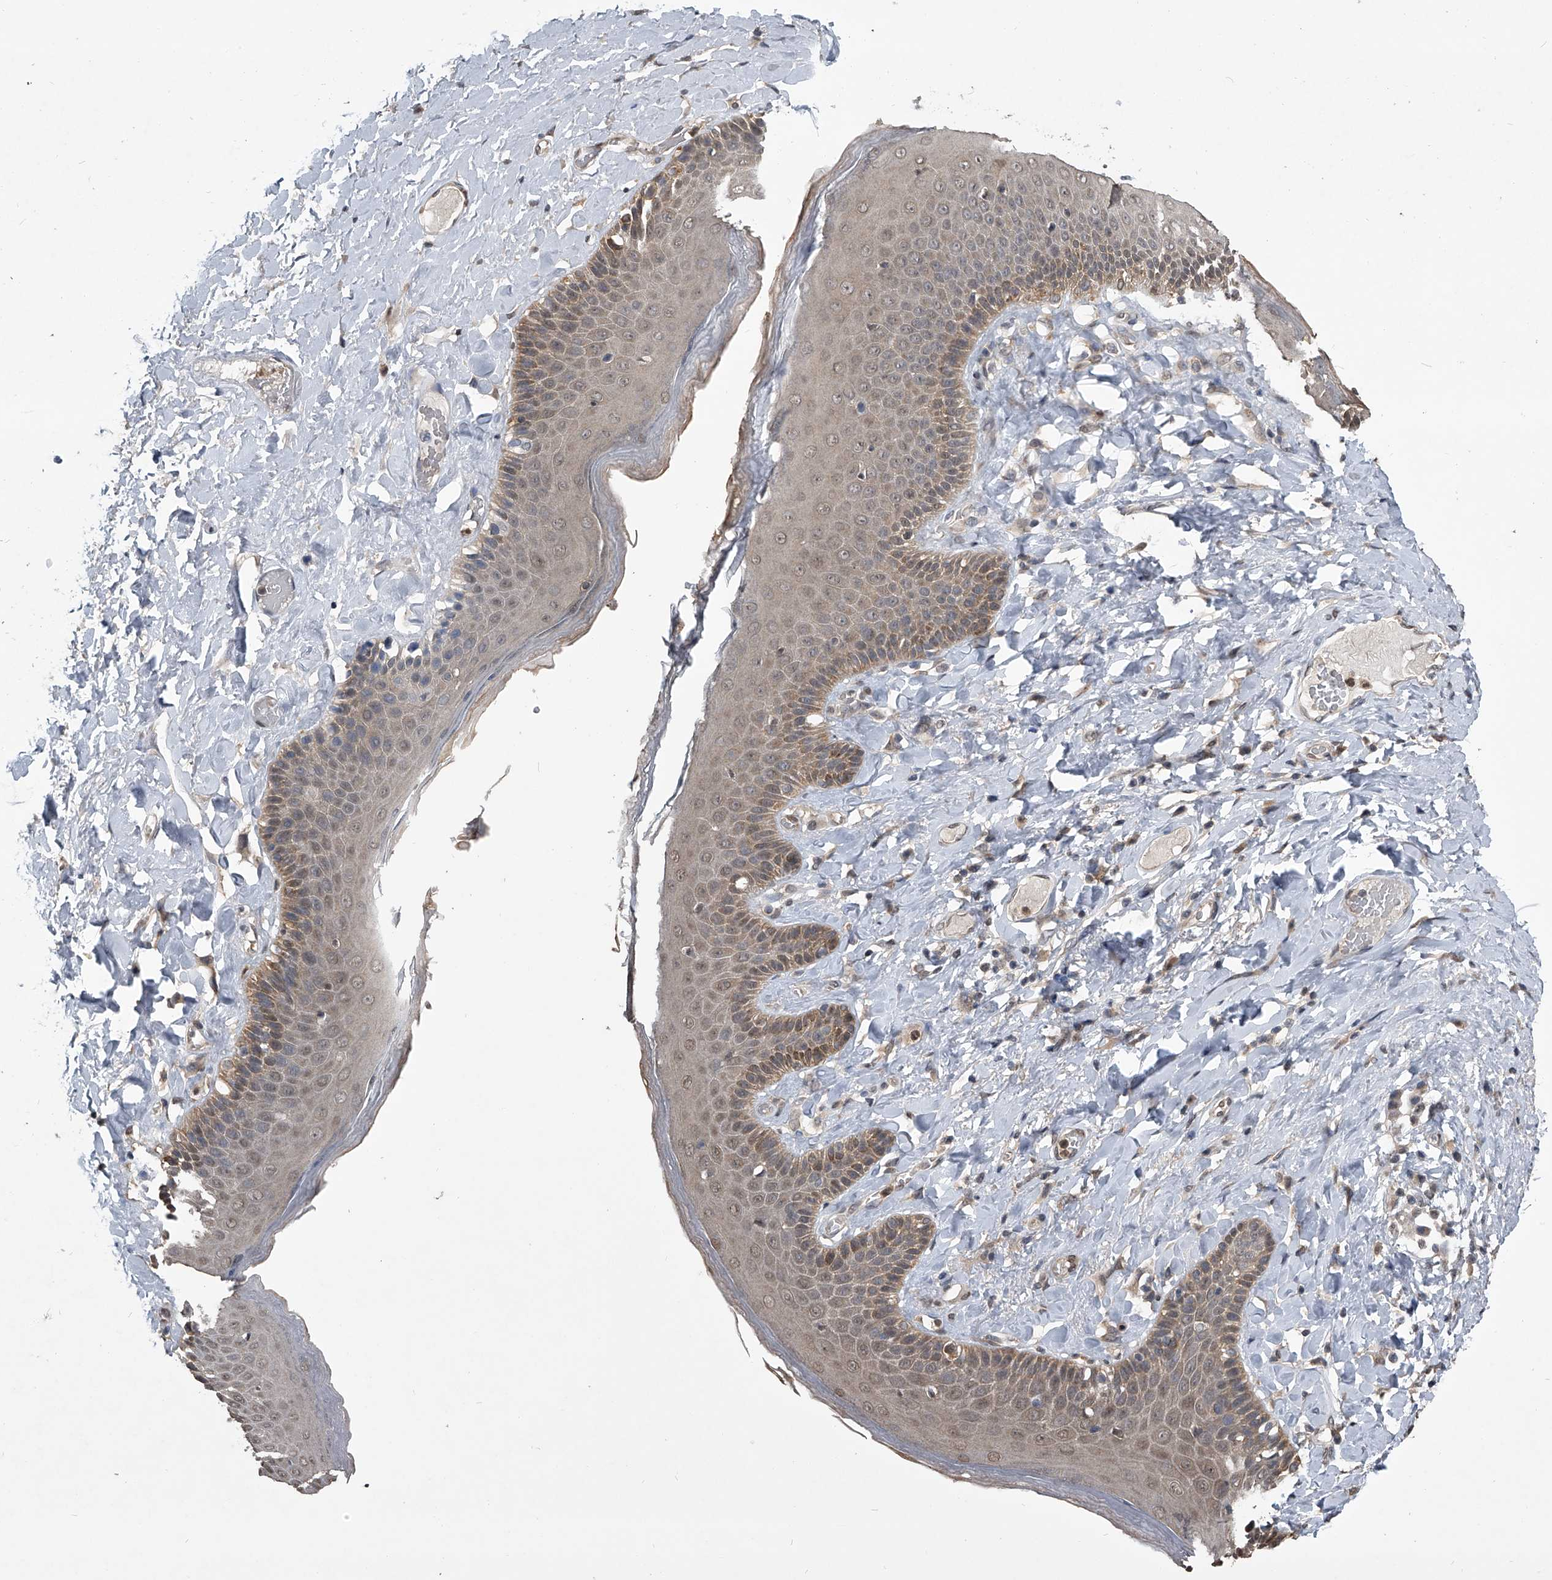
{"staining": {"intensity": "moderate", "quantity": "<25%", "location": "cytoplasmic/membranous,nuclear"}, "tissue": "skin", "cell_type": "Epidermal cells", "image_type": "normal", "snomed": [{"axis": "morphology", "description": "Normal tissue, NOS"}, {"axis": "topography", "description": "Anal"}], "caption": "Unremarkable skin reveals moderate cytoplasmic/membranous,nuclear positivity in approximately <25% of epidermal cells, visualized by immunohistochemistry.", "gene": "TSNAX", "patient": {"sex": "male", "age": 69}}